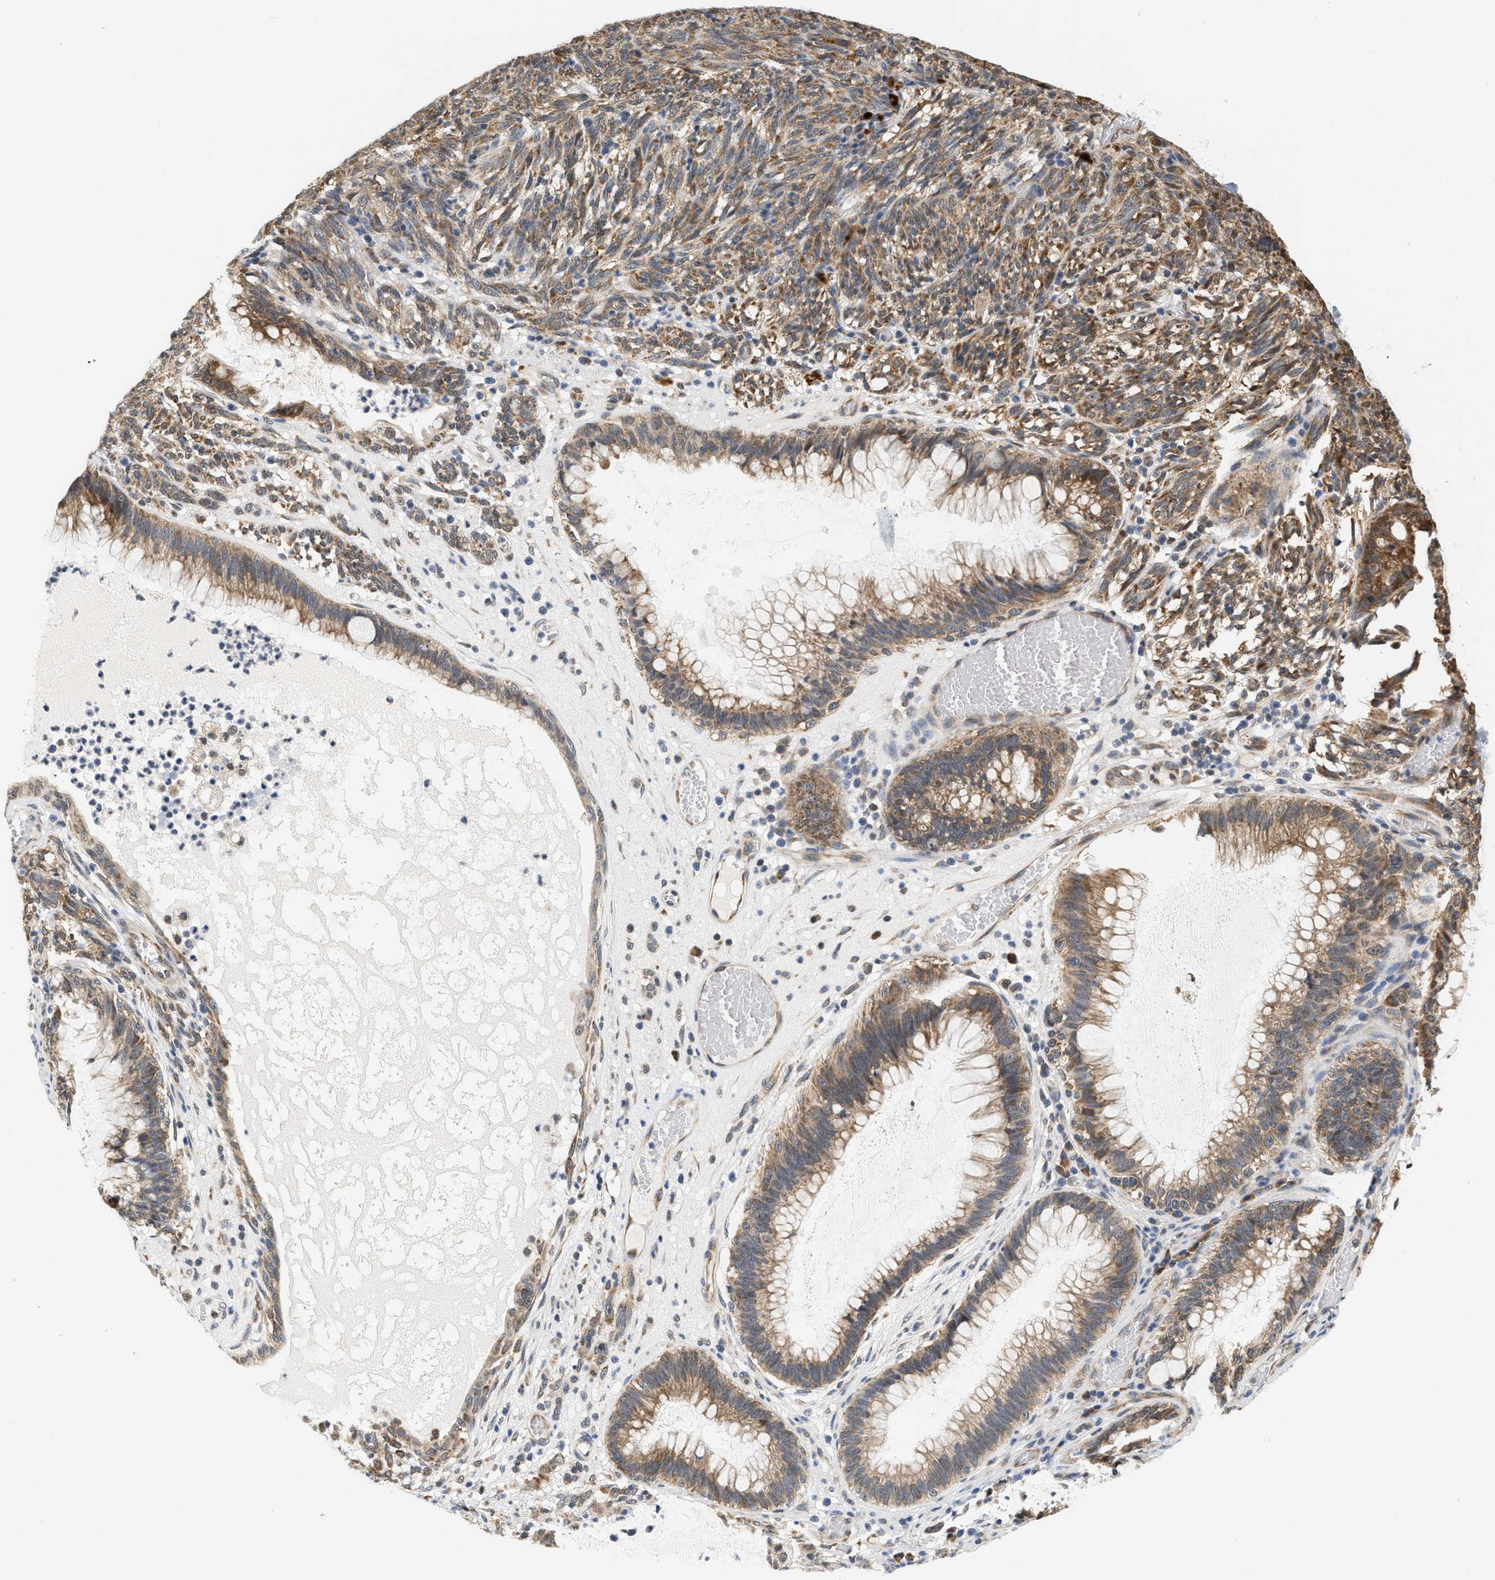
{"staining": {"intensity": "moderate", "quantity": ">75%", "location": "cytoplasmic/membranous"}, "tissue": "melanoma", "cell_type": "Tumor cells", "image_type": "cancer", "snomed": [{"axis": "morphology", "description": "Malignant melanoma, NOS"}, {"axis": "topography", "description": "Rectum"}], "caption": "Malignant melanoma stained with immunohistochemistry reveals moderate cytoplasmic/membranous expression in approximately >75% of tumor cells.", "gene": "GIGYF1", "patient": {"sex": "female", "age": 81}}